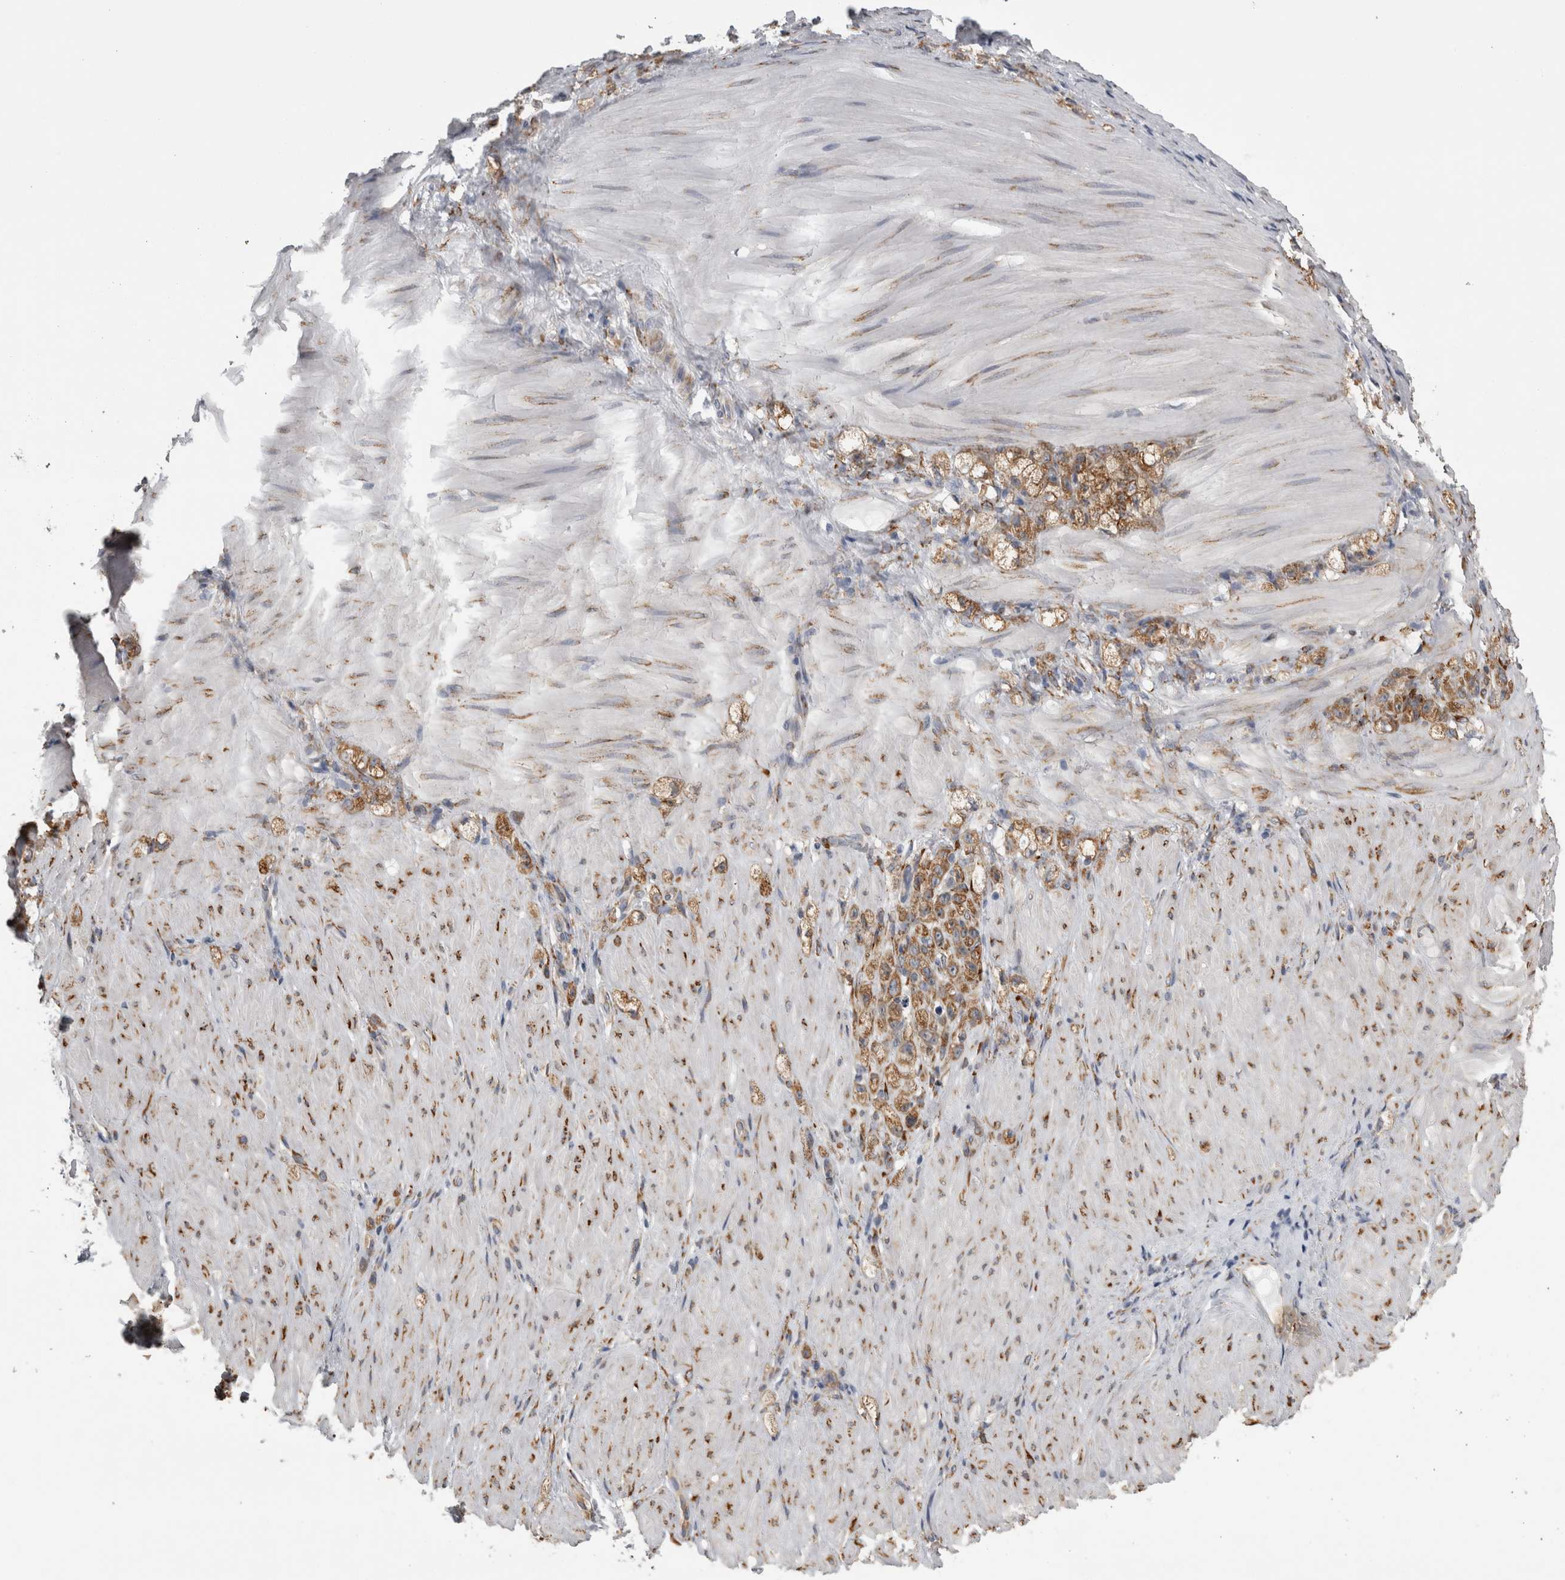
{"staining": {"intensity": "moderate", "quantity": ">75%", "location": "cytoplasmic/membranous"}, "tissue": "stomach cancer", "cell_type": "Tumor cells", "image_type": "cancer", "snomed": [{"axis": "morphology", "description": "Normal tissue, NOS"}, {"axis": "morphology", "description": "Adenocarcinoma, NOS"}, {"axis": "topography", "description": "Stomach"}], "caption": "DAB immunohistochemical staining of adenocarcinoma (stomach) demonstrates moderate cytoplasmic/membranous protein expression in about >75% of tumor cells.", "gene": "FHIP2B", "patient": {"sex": "male", "age": 82}}